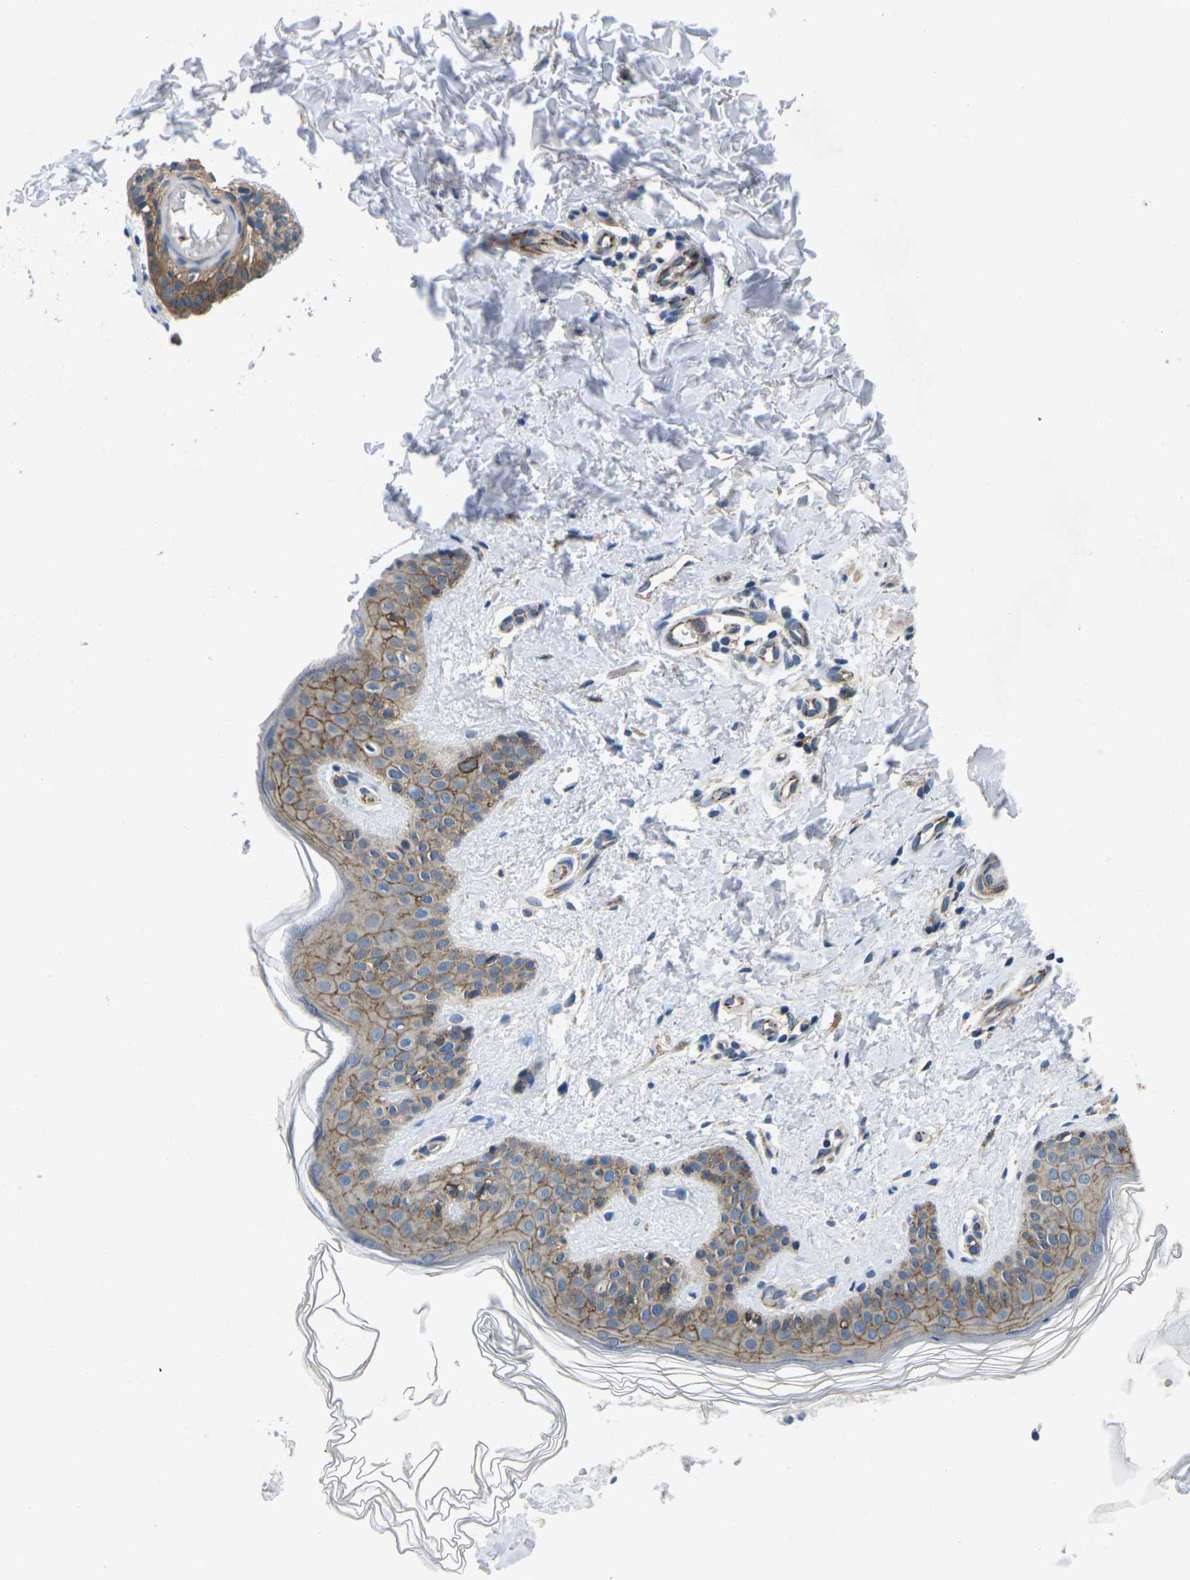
{"staining": {"intensity": "weak", "quantity": "25%-75%", "location": "cytoplasmic/membranous"}, "tissue": "skin", "cell_type": "Fibroblasts", "image_type": "normal", "snomed": [{"axis": "morphology", "description": "Normal tissue, NOS"}, {"axis": "topography", "description": "Skin"}], "caption": "IHC of benign human skin exhibits low levels of weak cytoplasmic/membranous positivity in about 25%-75% of fibroblasts.", "gene": "CTNND1", "patient": {"sex": "male", "age": 40}}